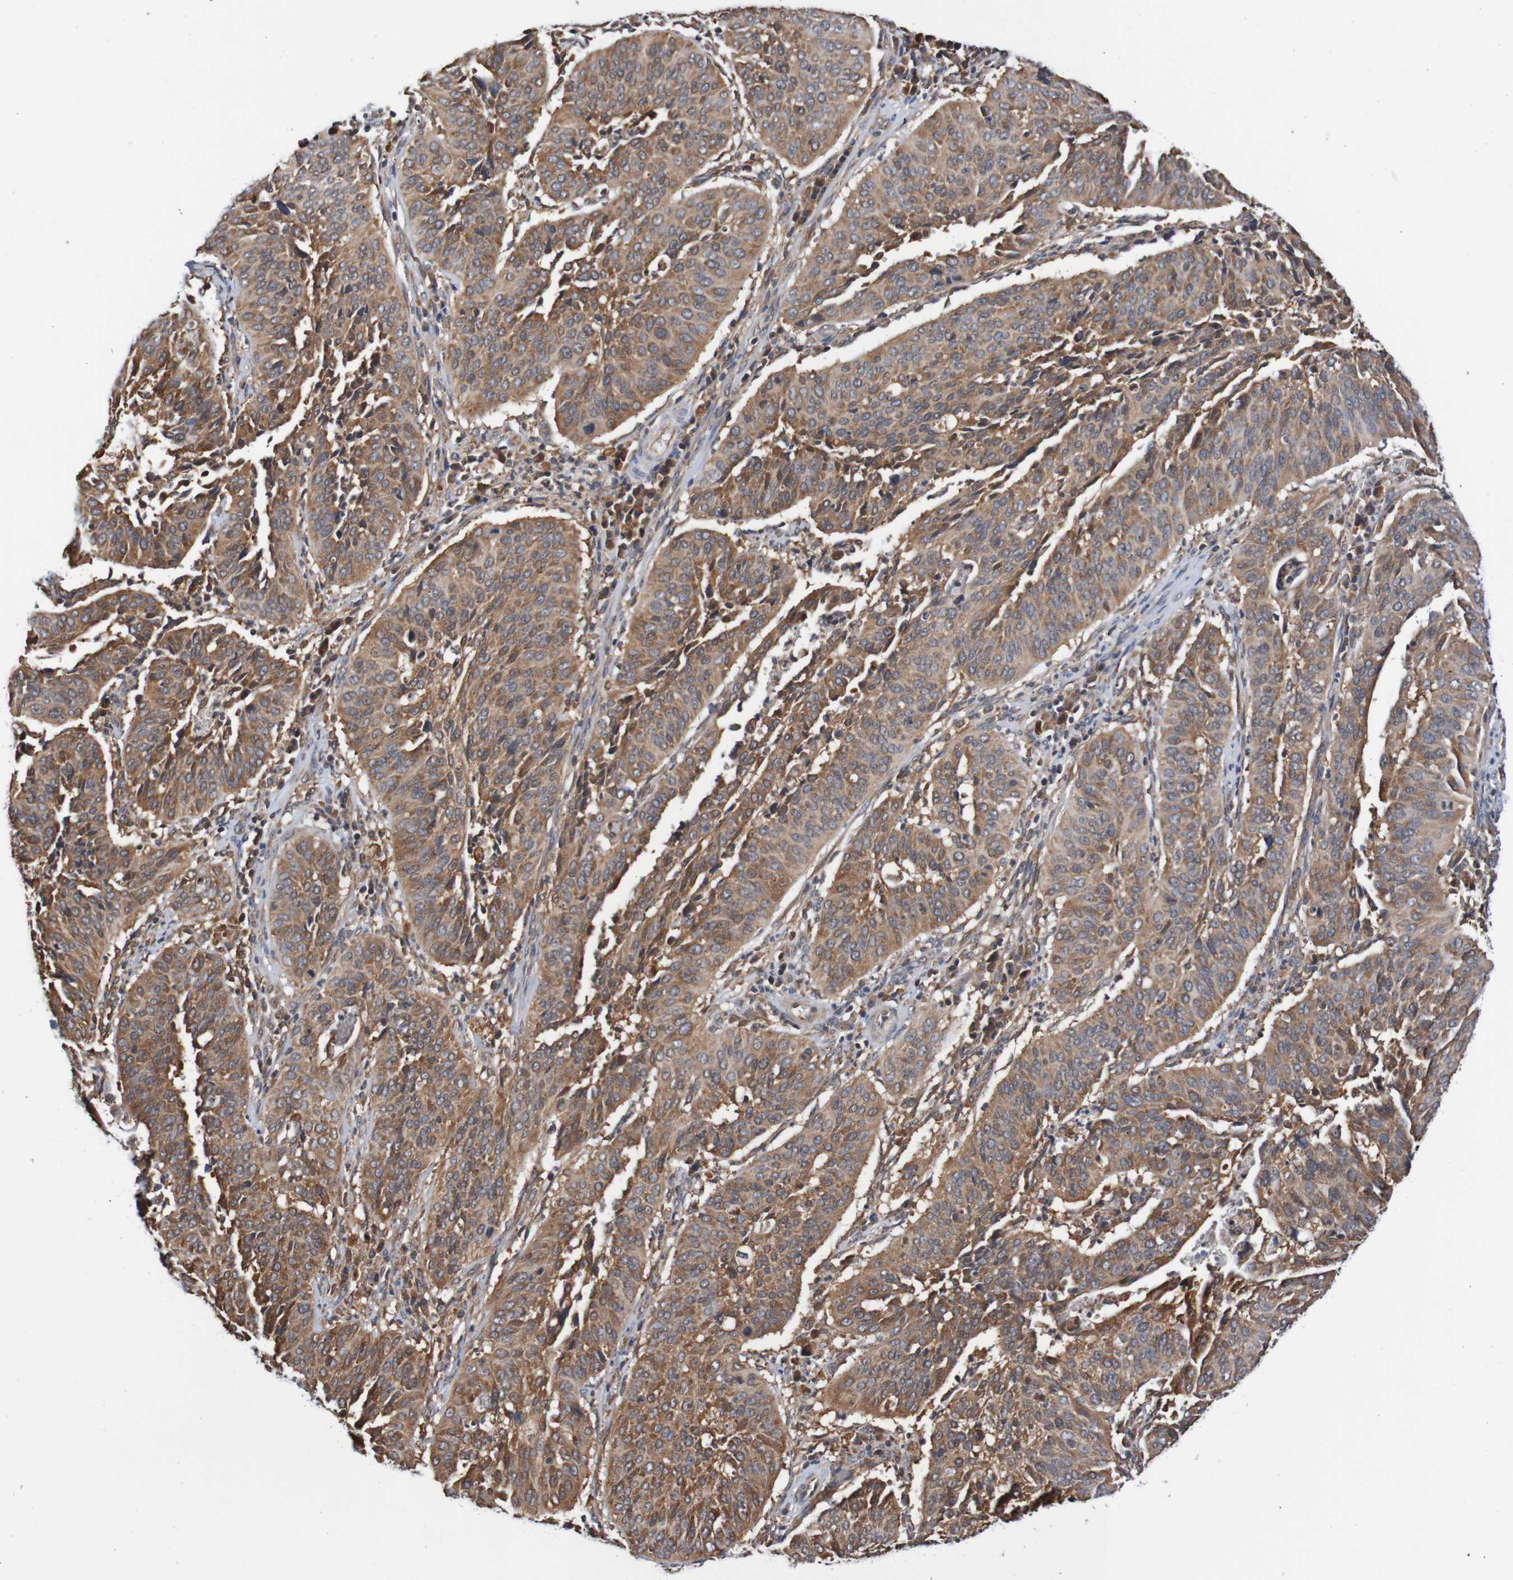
{"staining": {"intensity": "moderate", "quantity": ">75%", "location": "cytoplasmic/membranous"}, "tissue": "cervical cancer", "cell_type": "Tumor cells", "image_type": "cancer", "snomed": [{"axis": "morphology", "description": "Normal tissue, NOS"}, {"axis": "morphology", "description": "Squamous cell carcinoma, NOS"}, {"axis": "topography", "description": "Cervix"}], "caption": "A brown stain highlights moderate cytoplasmic/membranous staining of a protein in cervical cancer (squamous cell carcinoma) tumor cells. The protein of interest is shown in brown color, while the nuclei are stained blue.", "gene": "AXIN1", "patient": {"sex": "female", "age": 39}}